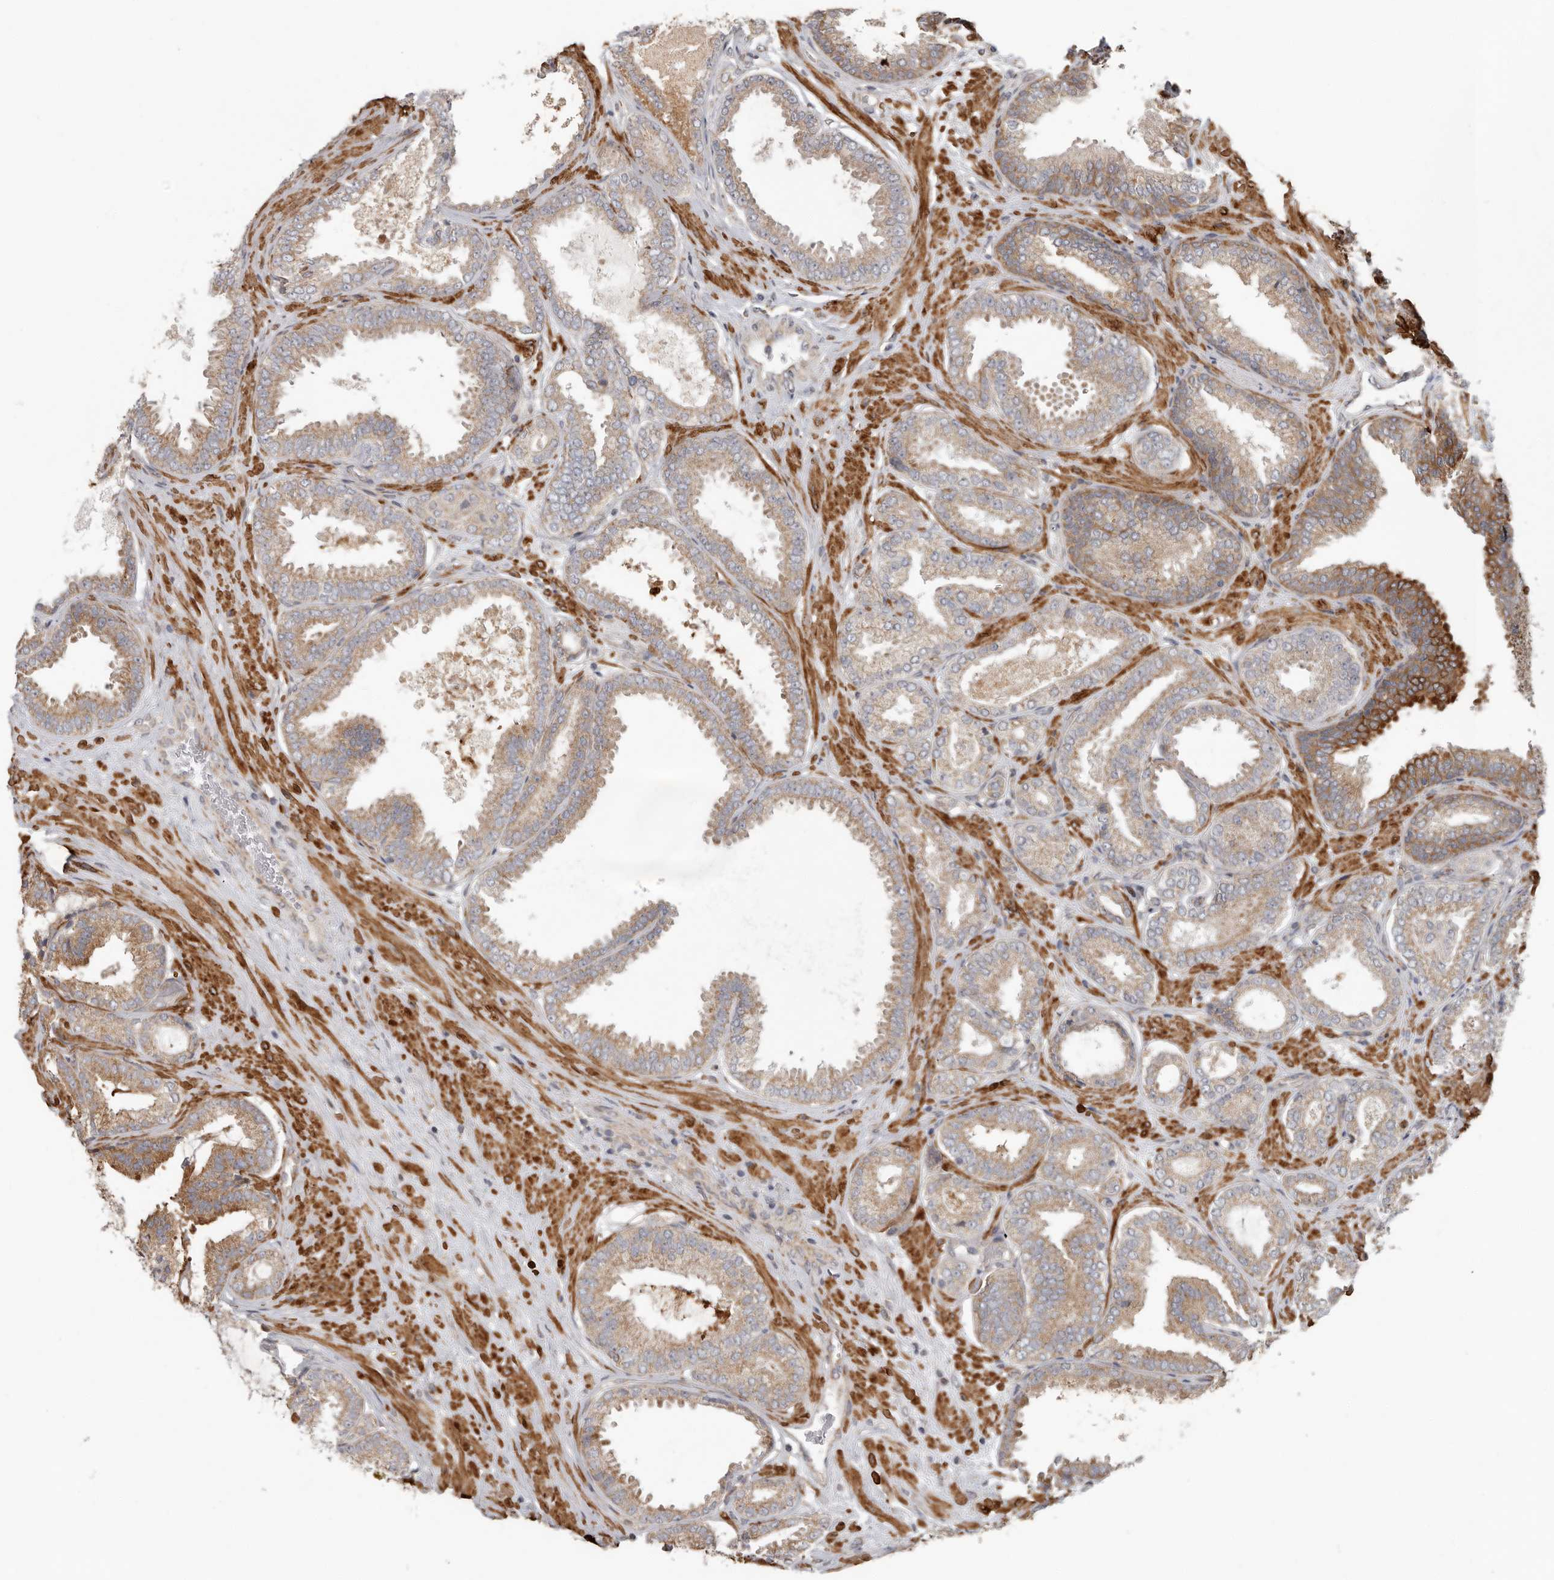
{"staining": {"intensity": "moderate", "quantity": ">75%", "location": "cytoplasmic/membranous"}, "tissue": "prostate cancer", "cell_type": "Tumor cells", "image_type": "cancer", "snomed": [{"axis": "morphology", "description": "Adenocarcinoma, Low grade"}, {"axis": "topography", "description": "Prostate"}], "caption": "An image showing moderate cytoplasmic/membranous expression in about >75% of tumor cells in prostate adenocarcinoma (low-grade), as visualized by brown immunohistochemical staining.", "gene": "UNK", "patient": {"sex": "male", "age": 71}}